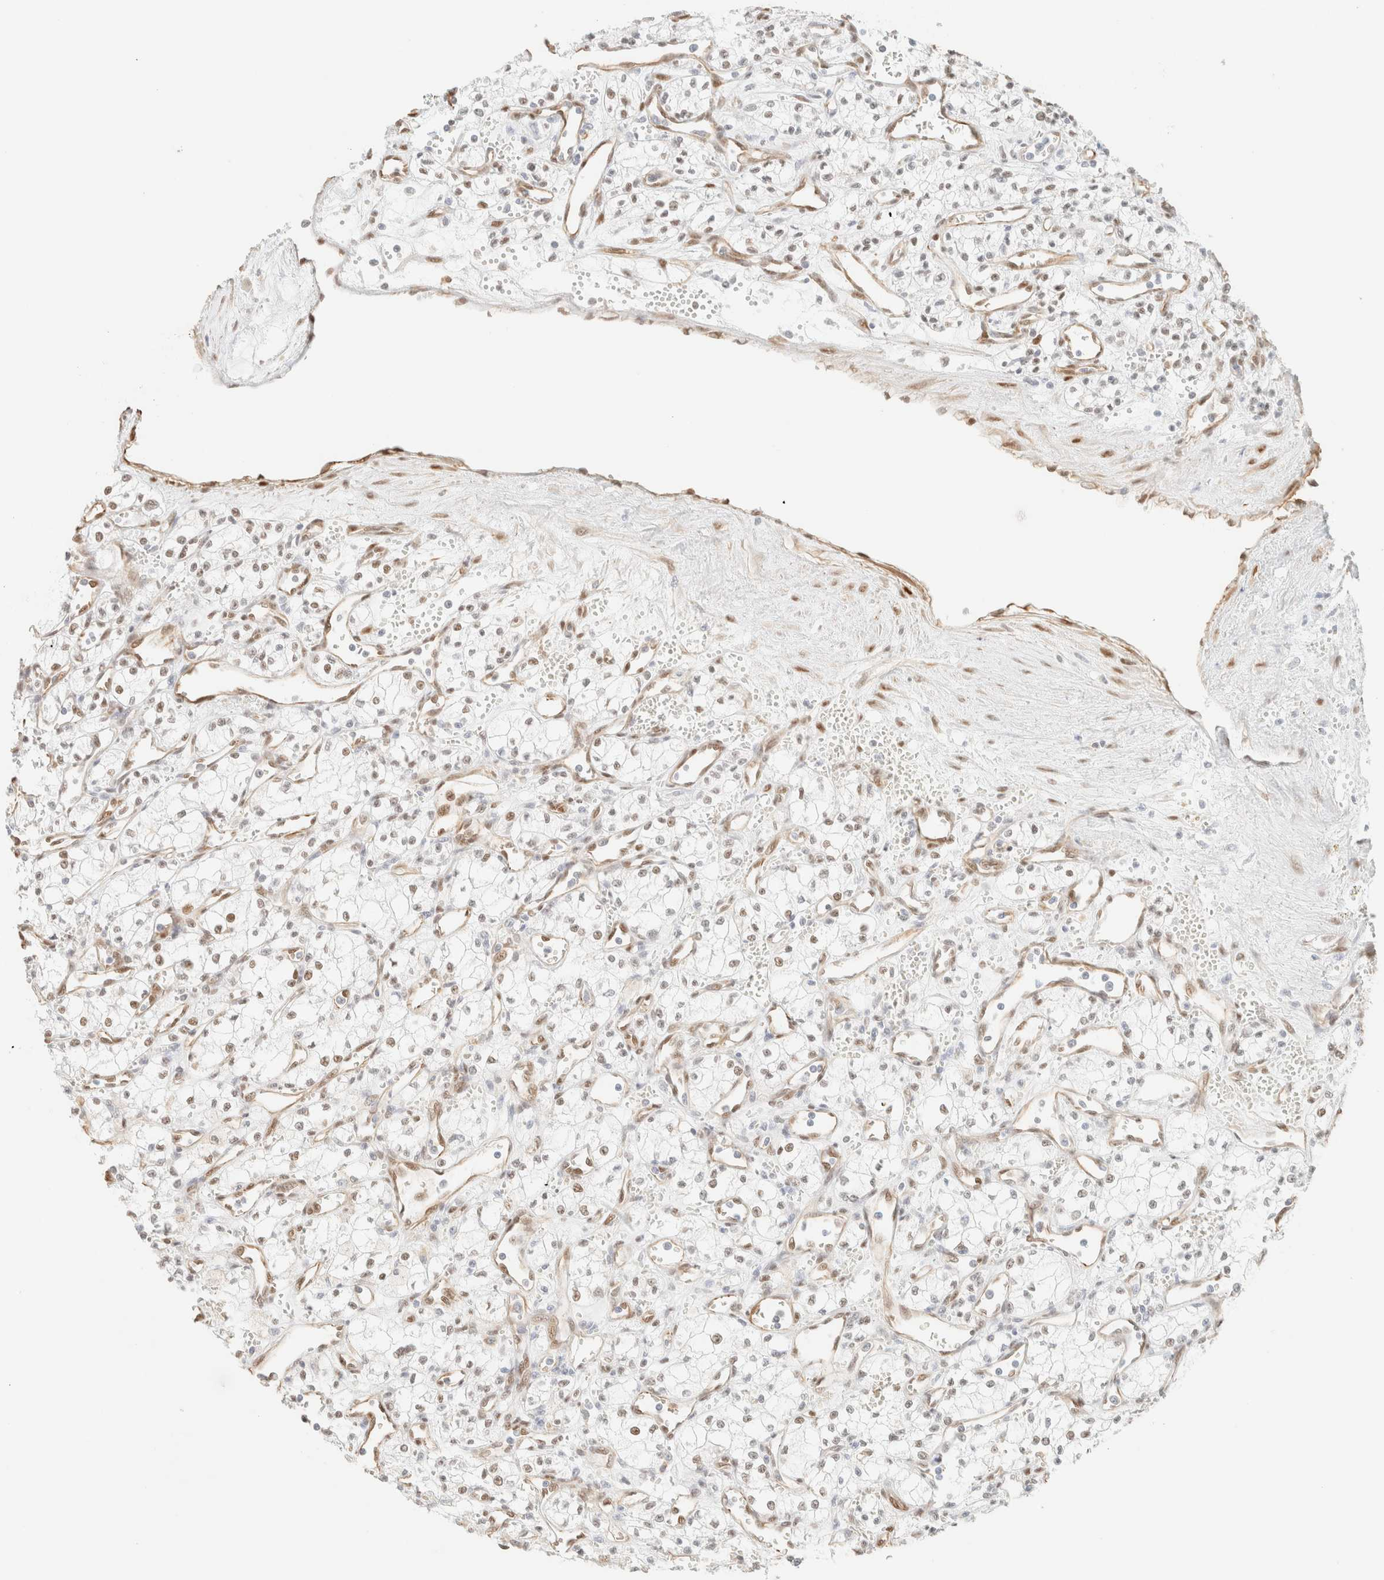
{"staining": {"intensity": "weak", "quantity": "25%-75%", "location": "nuclear"}, "tissue": "renal cancer", "cell_type": "Tumor cells", "image_type": "cancer", "snomed": [{"axis": "morphology", "description": "Adenocarcinoma, NOS"}, {"axis": "topography", "description": "Kidney"}], "caption": "A brown stain labels weak nuclear staining of a protein in renal cancer (adenocarcinoma) tumor cells. (IHC, brightfield microscopy, high magnification).", "gene": "ZSCAN18", "patient": {"sex": "male", "age": 59}}